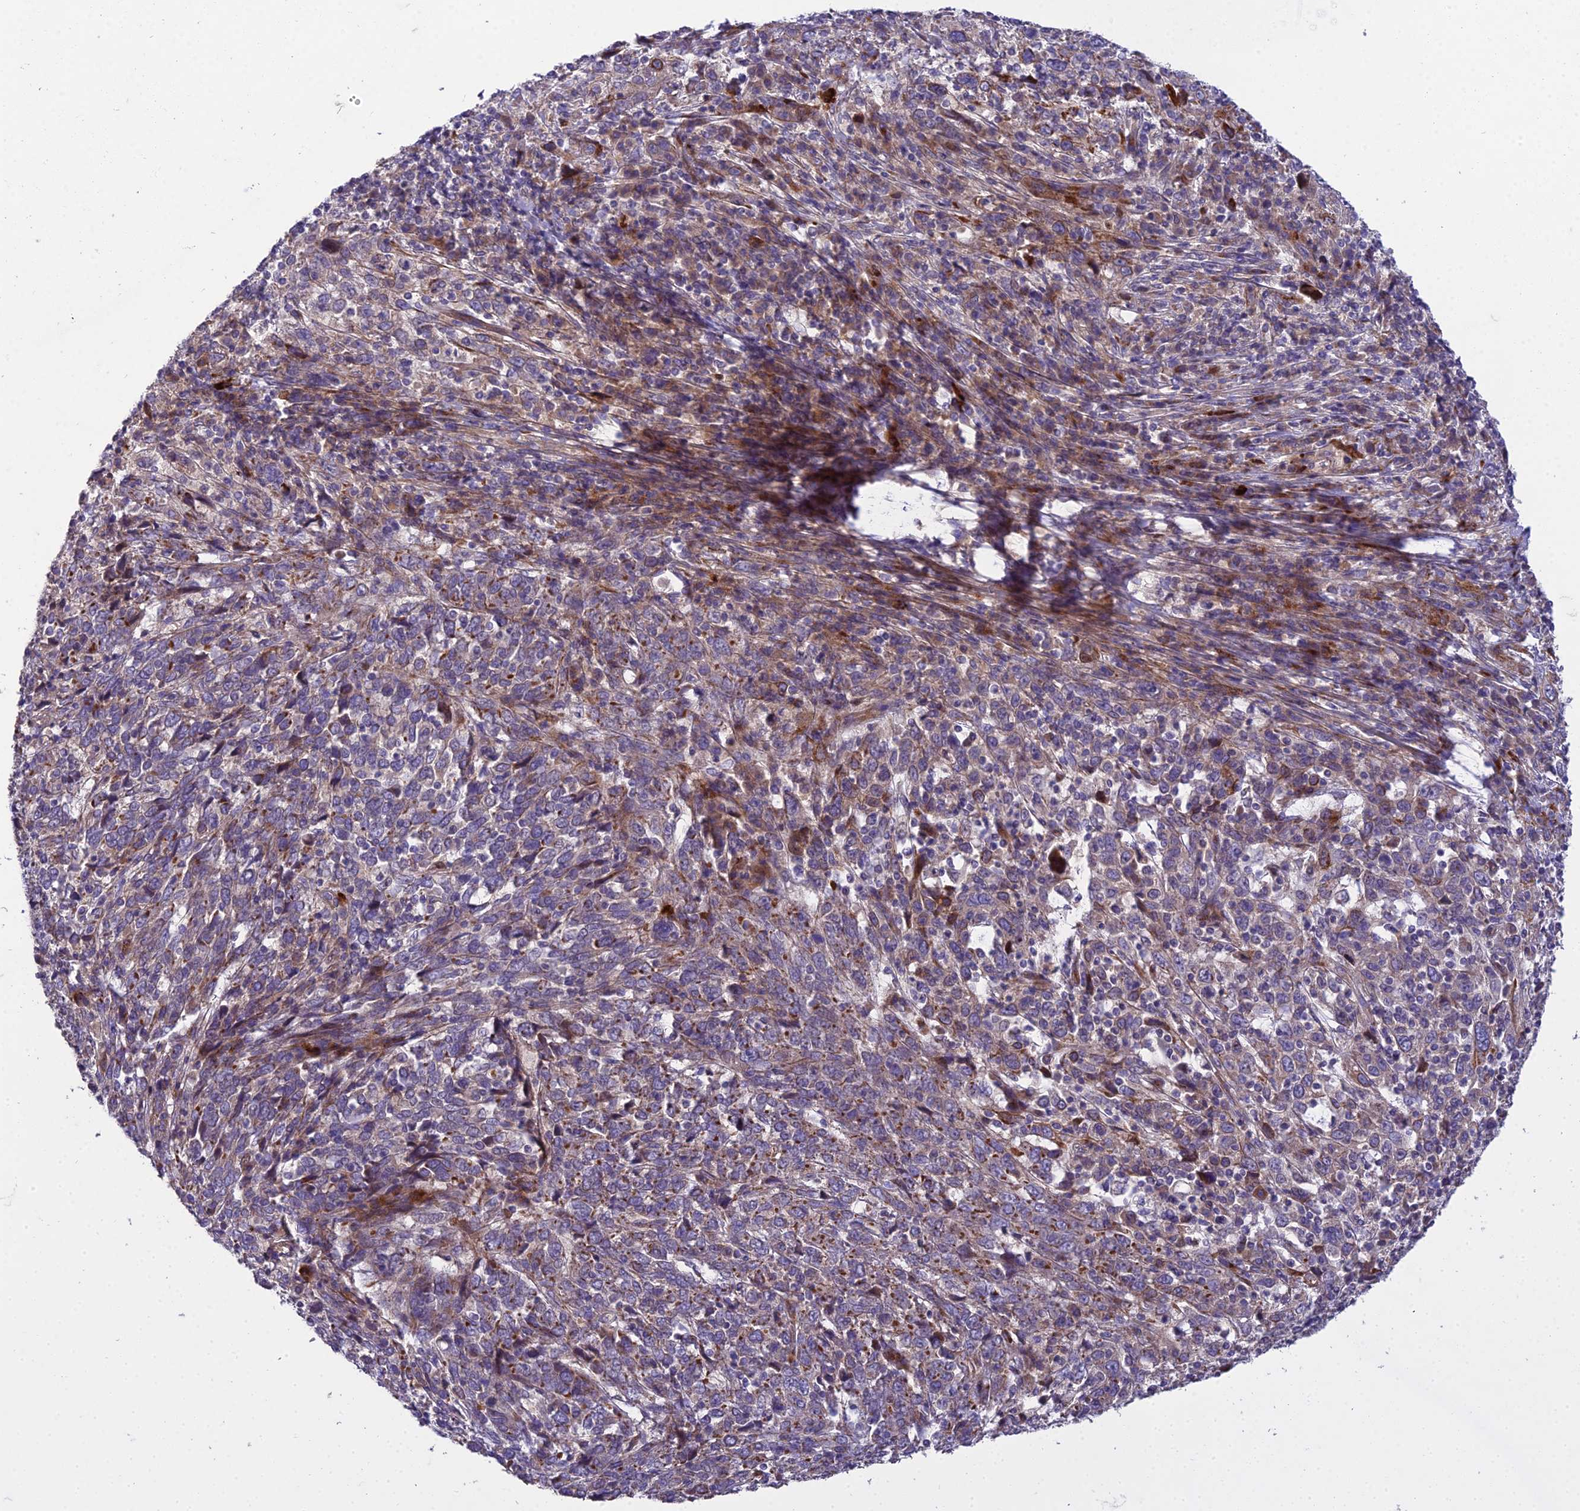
{"staining": {"intensity": "moderate", "quantity": "<25%", "location": "cytoplasmic/membranous"}, "tissue": "cervical cancer", "cell_type": "Tumor cells", "image_type": "cancer", "snomed": [{"axis": "morphology", "description": "Squamous cell carcinoma, NOS"}, {"axis": "topography", "description": "Cervix"}], "caption": "Cervical squamous cell carcinoma was stained to show a protein in brown. There is low levels of moderate cytoplasmic/membranous positivity in about <25% of tumor cells. Ihc stains the protein of interest in brown and the nuclei are stained blue.", "gene": "ADIPOR2", "patient": {"sex": "female", "age": 46}}